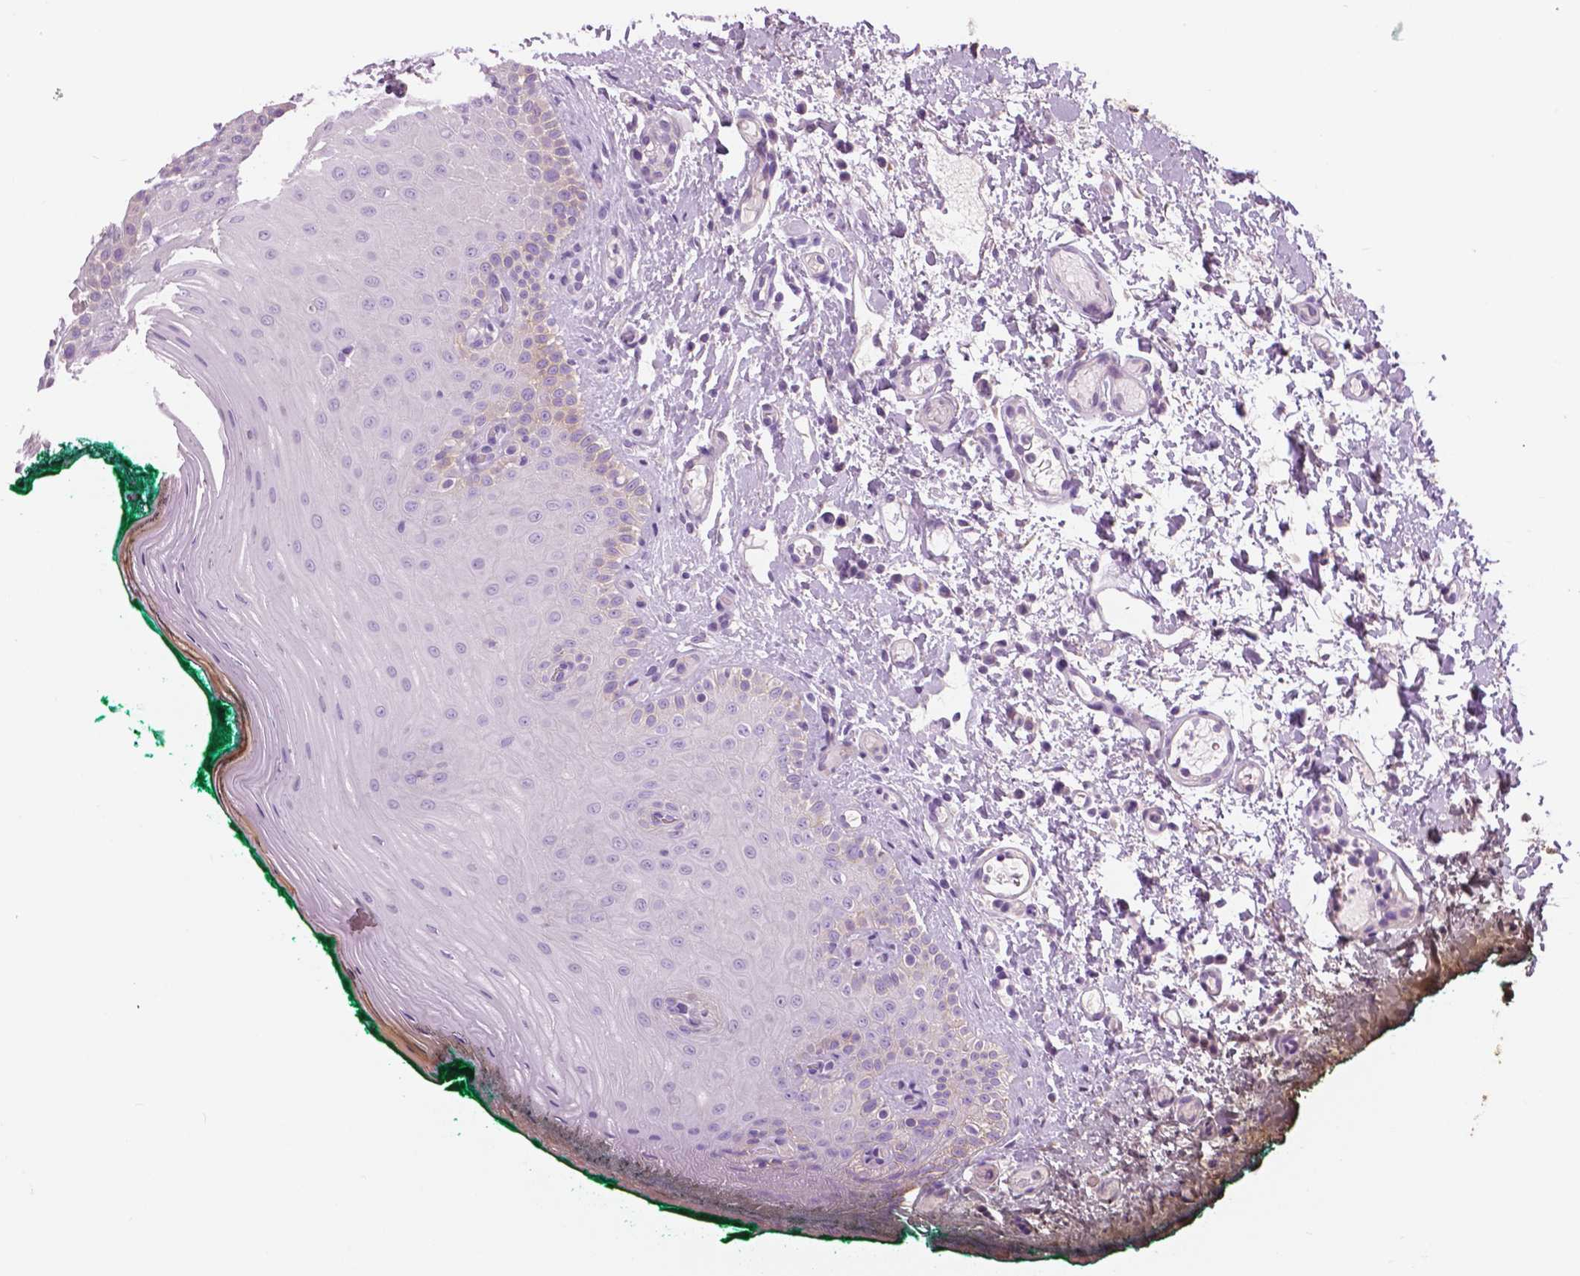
{"staining": {"intensity": "negative", "quantity": "none", "location": "none"}, "tissue": "oral mucosa", "cell_type": "Squamous epithelial cells", "image_type": "normal", "snomed": [{"axis": "morphology", "description": "Normal tissue, NOS"}, {"axis": "topography", "description": "Oral tissue"}], "caption": "This is a photomicrograph of immunohistochemistry staining of unremarkable oral mucosa, which shows no staining in squamous epithelial cells. (DAB (3,3'-diaminobenzidine) immunohistochemistry, high magnification).", "gene": "SERPINI1", "patient": {"sex": "female", "age": 83}}